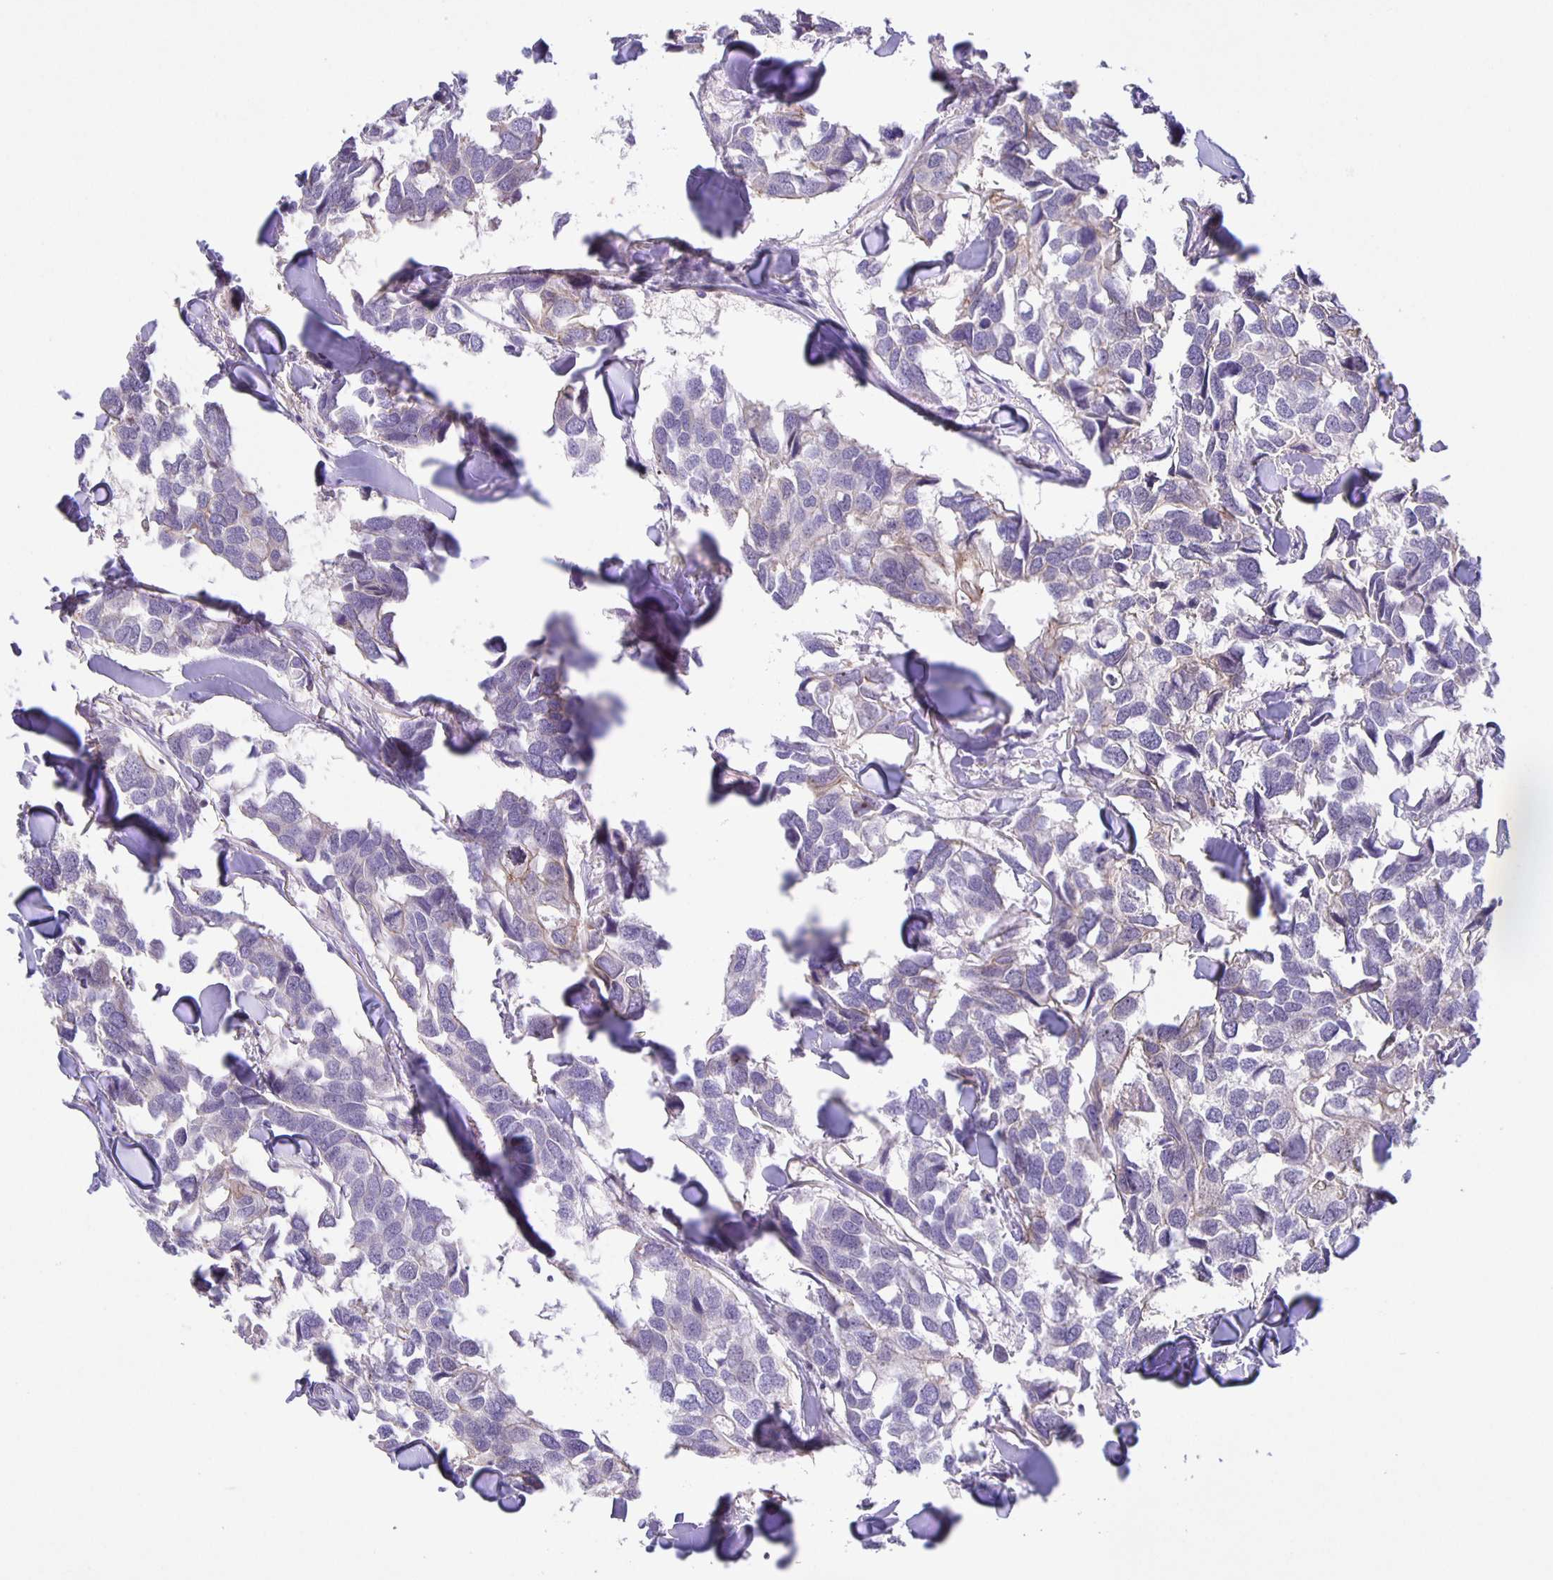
{"staining": {"intensity": "negative", "quantity": "none", "location": "none"}, "tissue": "breast cancer", "cell_type": "Tumor cells", "image_type": "cancer", "snomed": [{"axis": "morphology", "description": "Duct carcinoma"}, {"axis": "topography", "description": "Breast"}], "caption": "Tumor cells are negative for brown protein staining in breast cancer (infiltrating ductal carcinoma).", "gene": "JMJD4", "patient": {"sex": "female", "age": 83}}